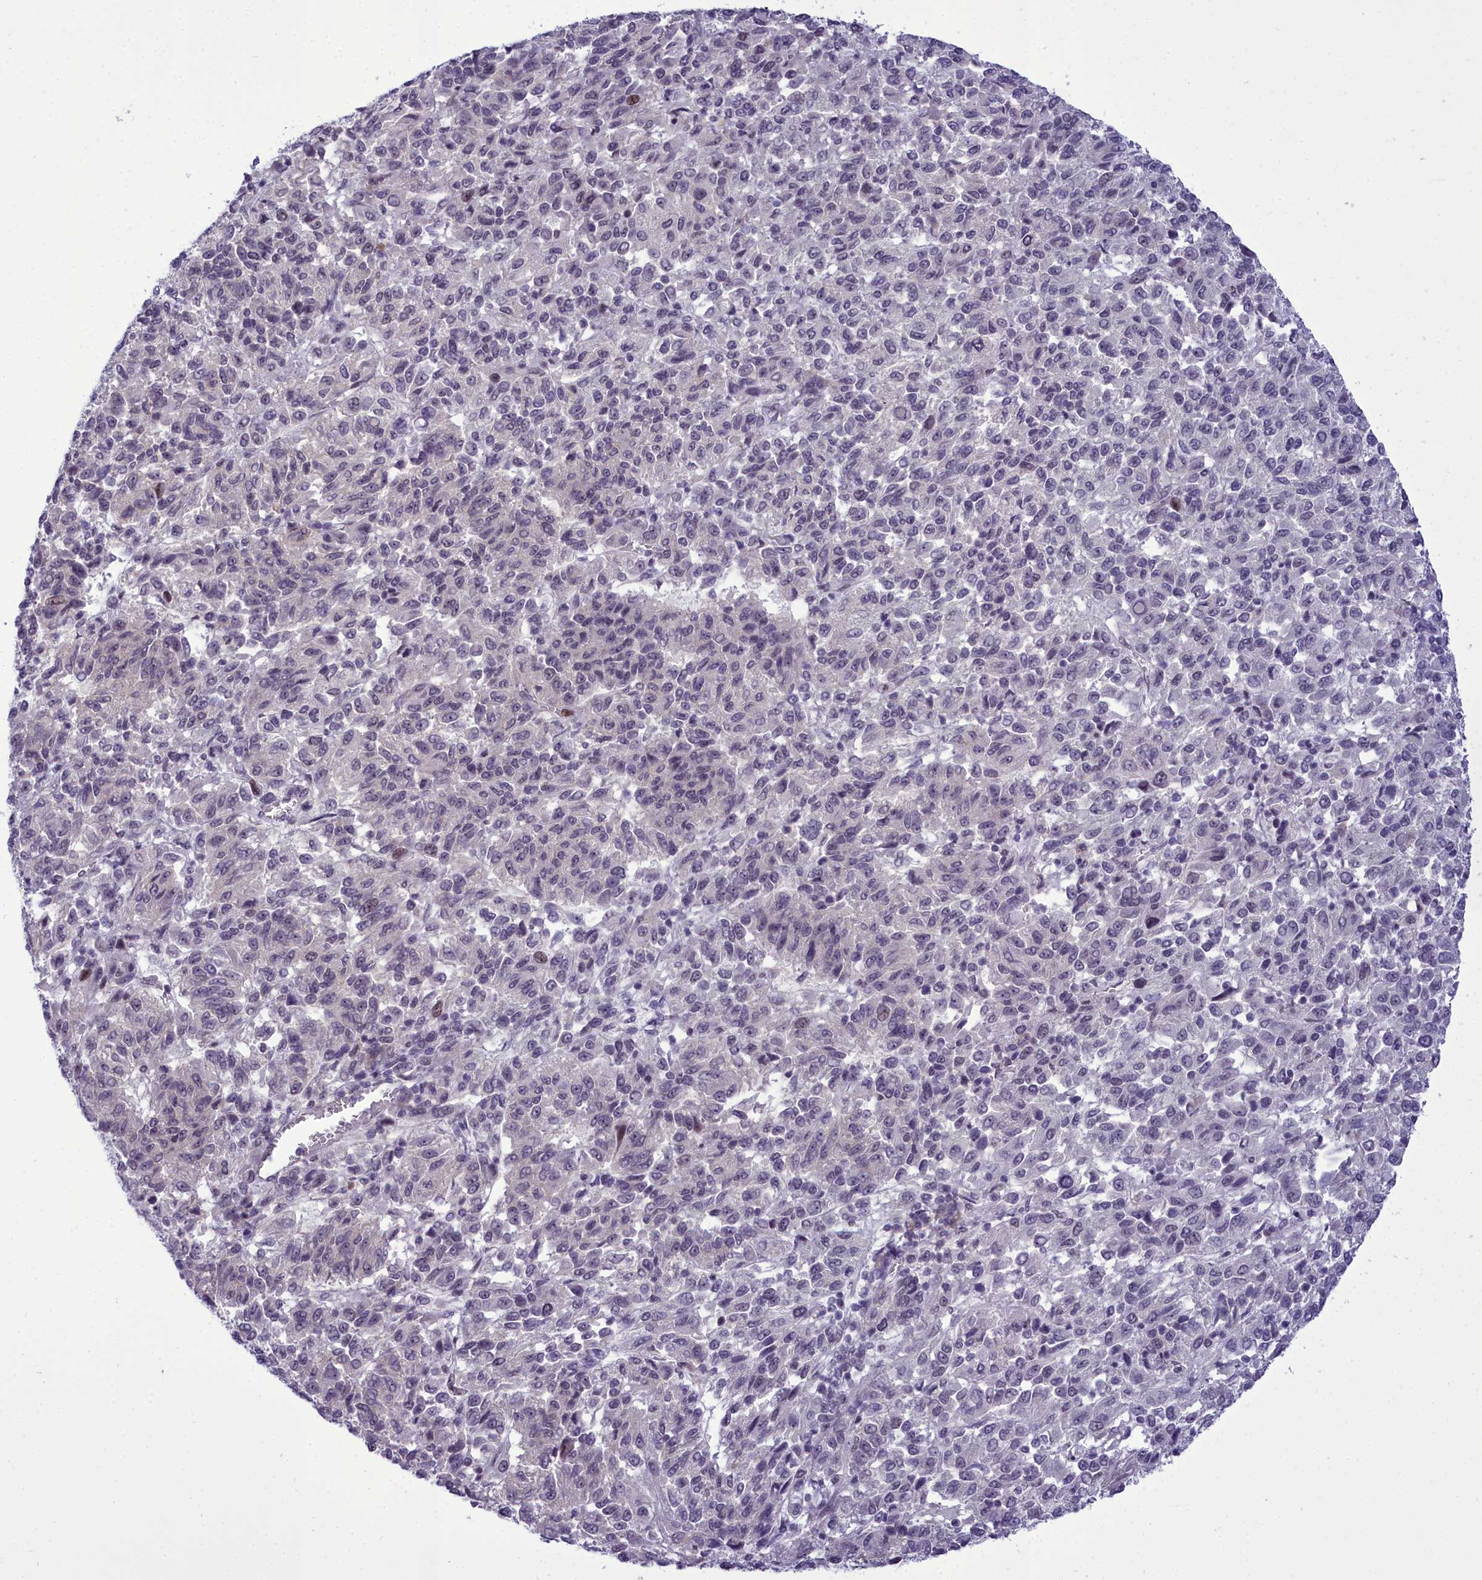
{"staining": {"intensity": "negative", "quantity": "none", "location": "none"}, "tissue": "melanoma", "cell_type": "Tumor cells", "image_type": "cancer", "snomed": [{"axis": "morphology", "description": "Malignant melanoma, Metastatic site"}, {"axis": "topography", "description": "Lung"}], "caption": "Immunohistochemistry histopathology image of neoplastic tissue: human melanoma stained with DAB reveals no significant protein positivity in tumor cells. (Immunohistochemistry (ihc), brightfield microscopy, high magnification).", "gene": "CEACAM19", "patient": {"sex": "male", "age": 64}}